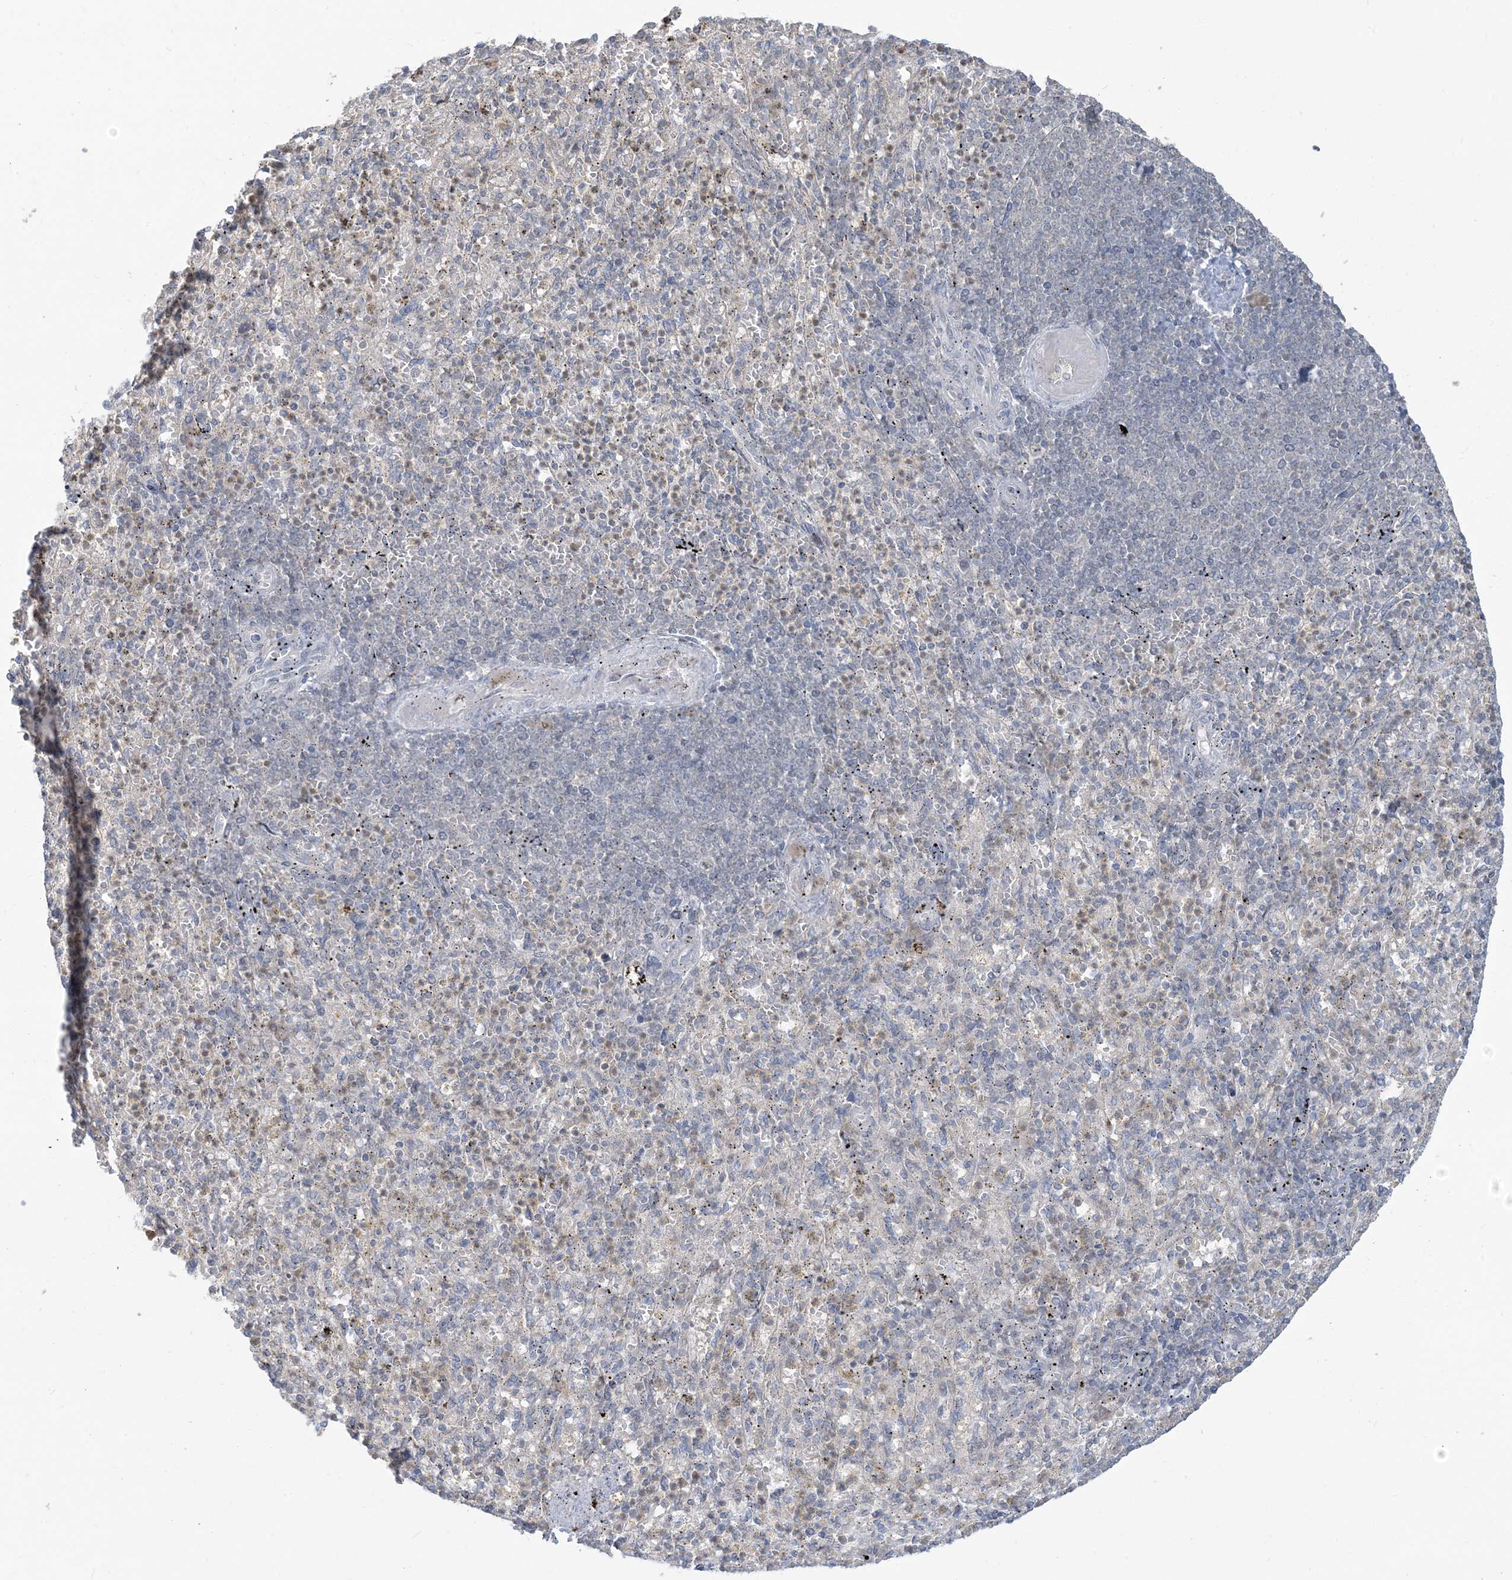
{"staining": {"intensity": "negative", "quantity": "none", "location": "none"}, "tissue": "spleen", "cell_type": "Cells in red pulp", "image_type": "normal", "snomed": [{"axis": "morphology", "description": "Normal tissue, NOS"}, {"axis": "topography", "description": "Spleen"}], "caption": "DAB immunohistochemical staining of normal human spleen exhibits no significant staining in cells in red pulp. Brightfield microscopy of immunohistochemistry stained with DAB (3,3'-diaminobenzidine) (brown) and hematoxylin (blue), captured at high magnification.", "gene": "PRRT3", "patient": {"sex": "female", "age": 74}}